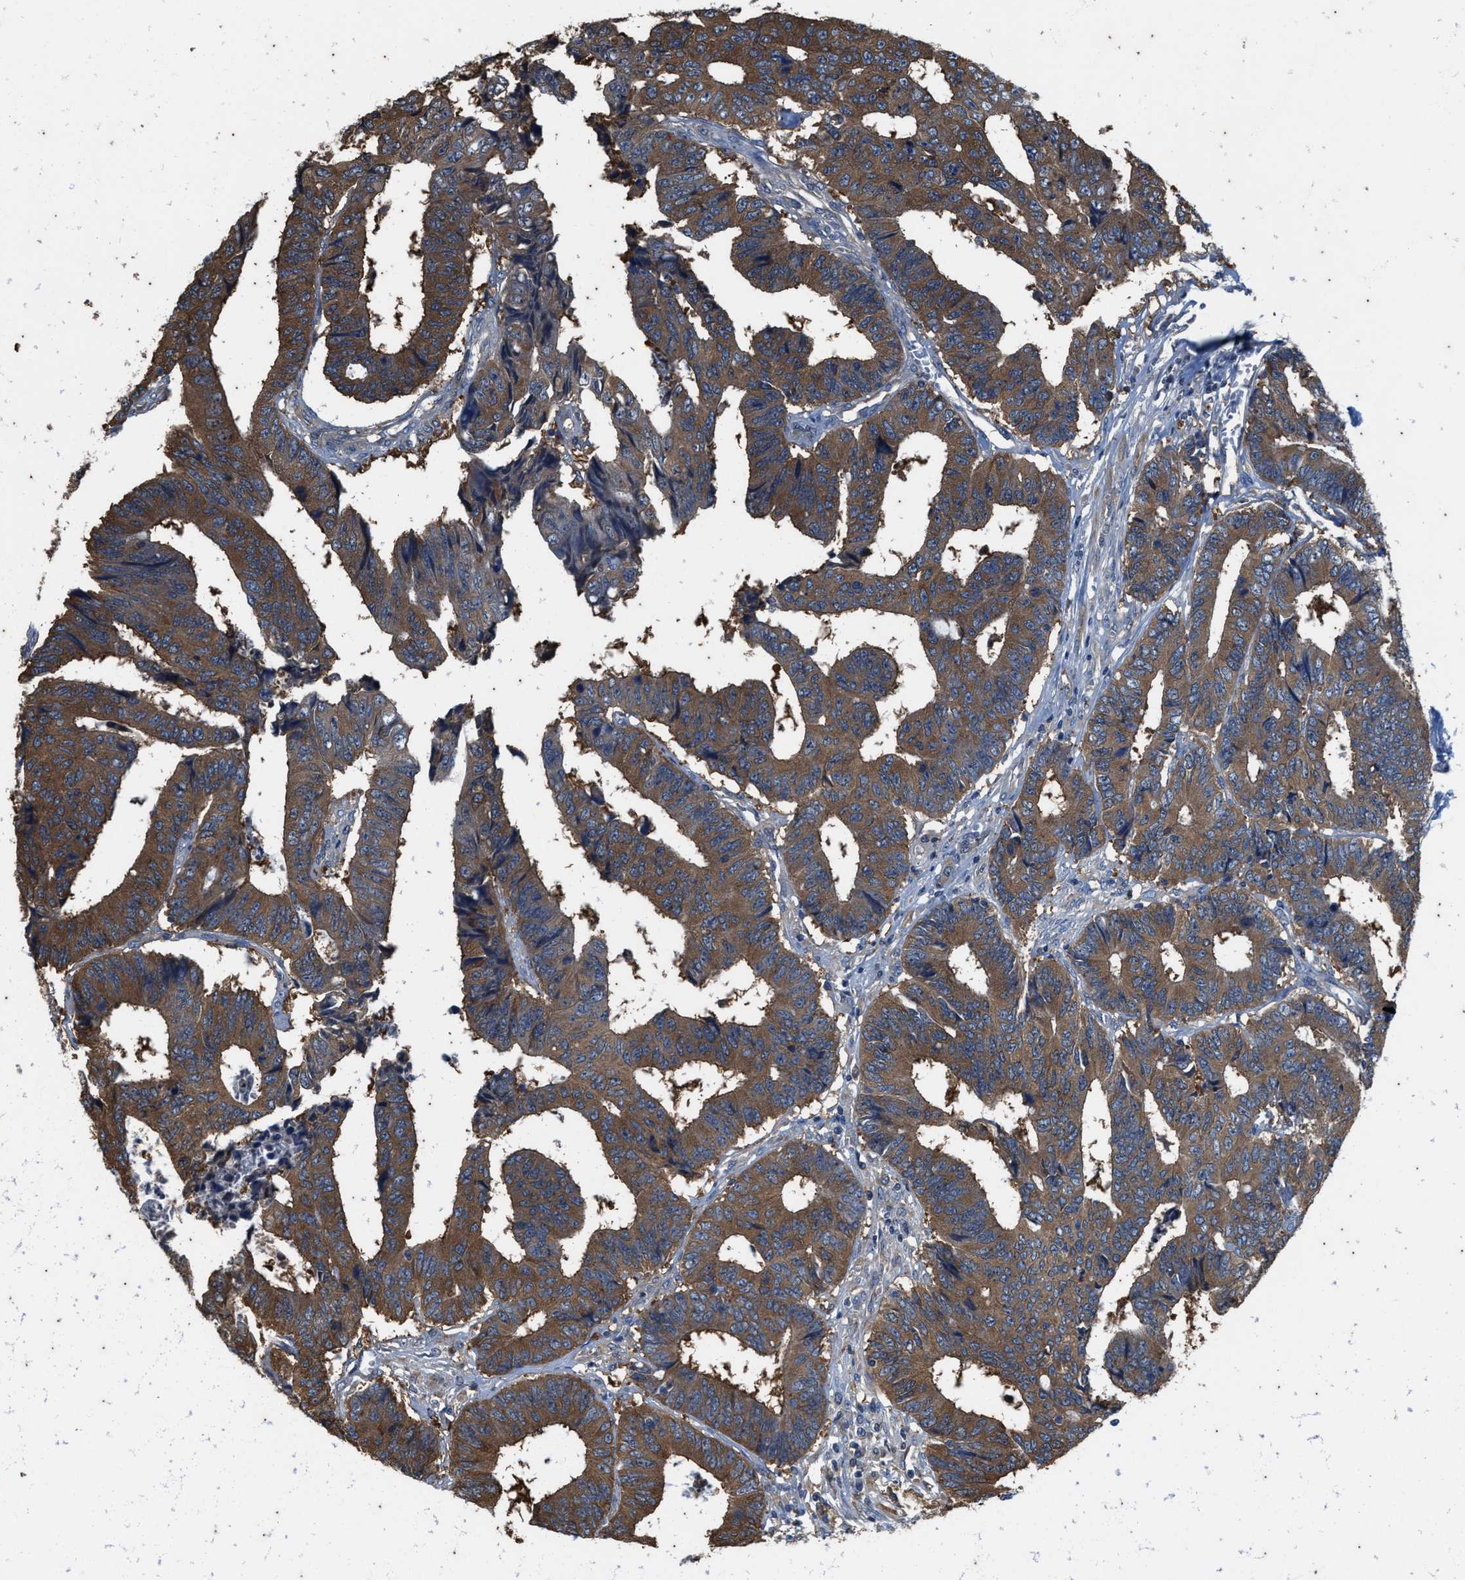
{"staining": {"intensity": "strong", "quantity": ">75%", "location": "cytoplasmic/membranous"}, "tissue": "colorectal cancer", "cell_type": "Tumor cells", "image_type": "cancer", "snomed": [{"axis": "morphology", "description": "Adenocarcinoma, NOS"}, {"axis": "topography", "description": "Rectum"}], "caption": "DAB immunohistochemical staining of colorectal adenocarcinoma demonstrates strong cytoplasmic/membranous protein expression in approximately >75% of tumor cells. (brown staining indicates protein expression, while blue staining denotes nuclei).", "gene": "COX19", "patient": {"sex": "male", "age": 84}}